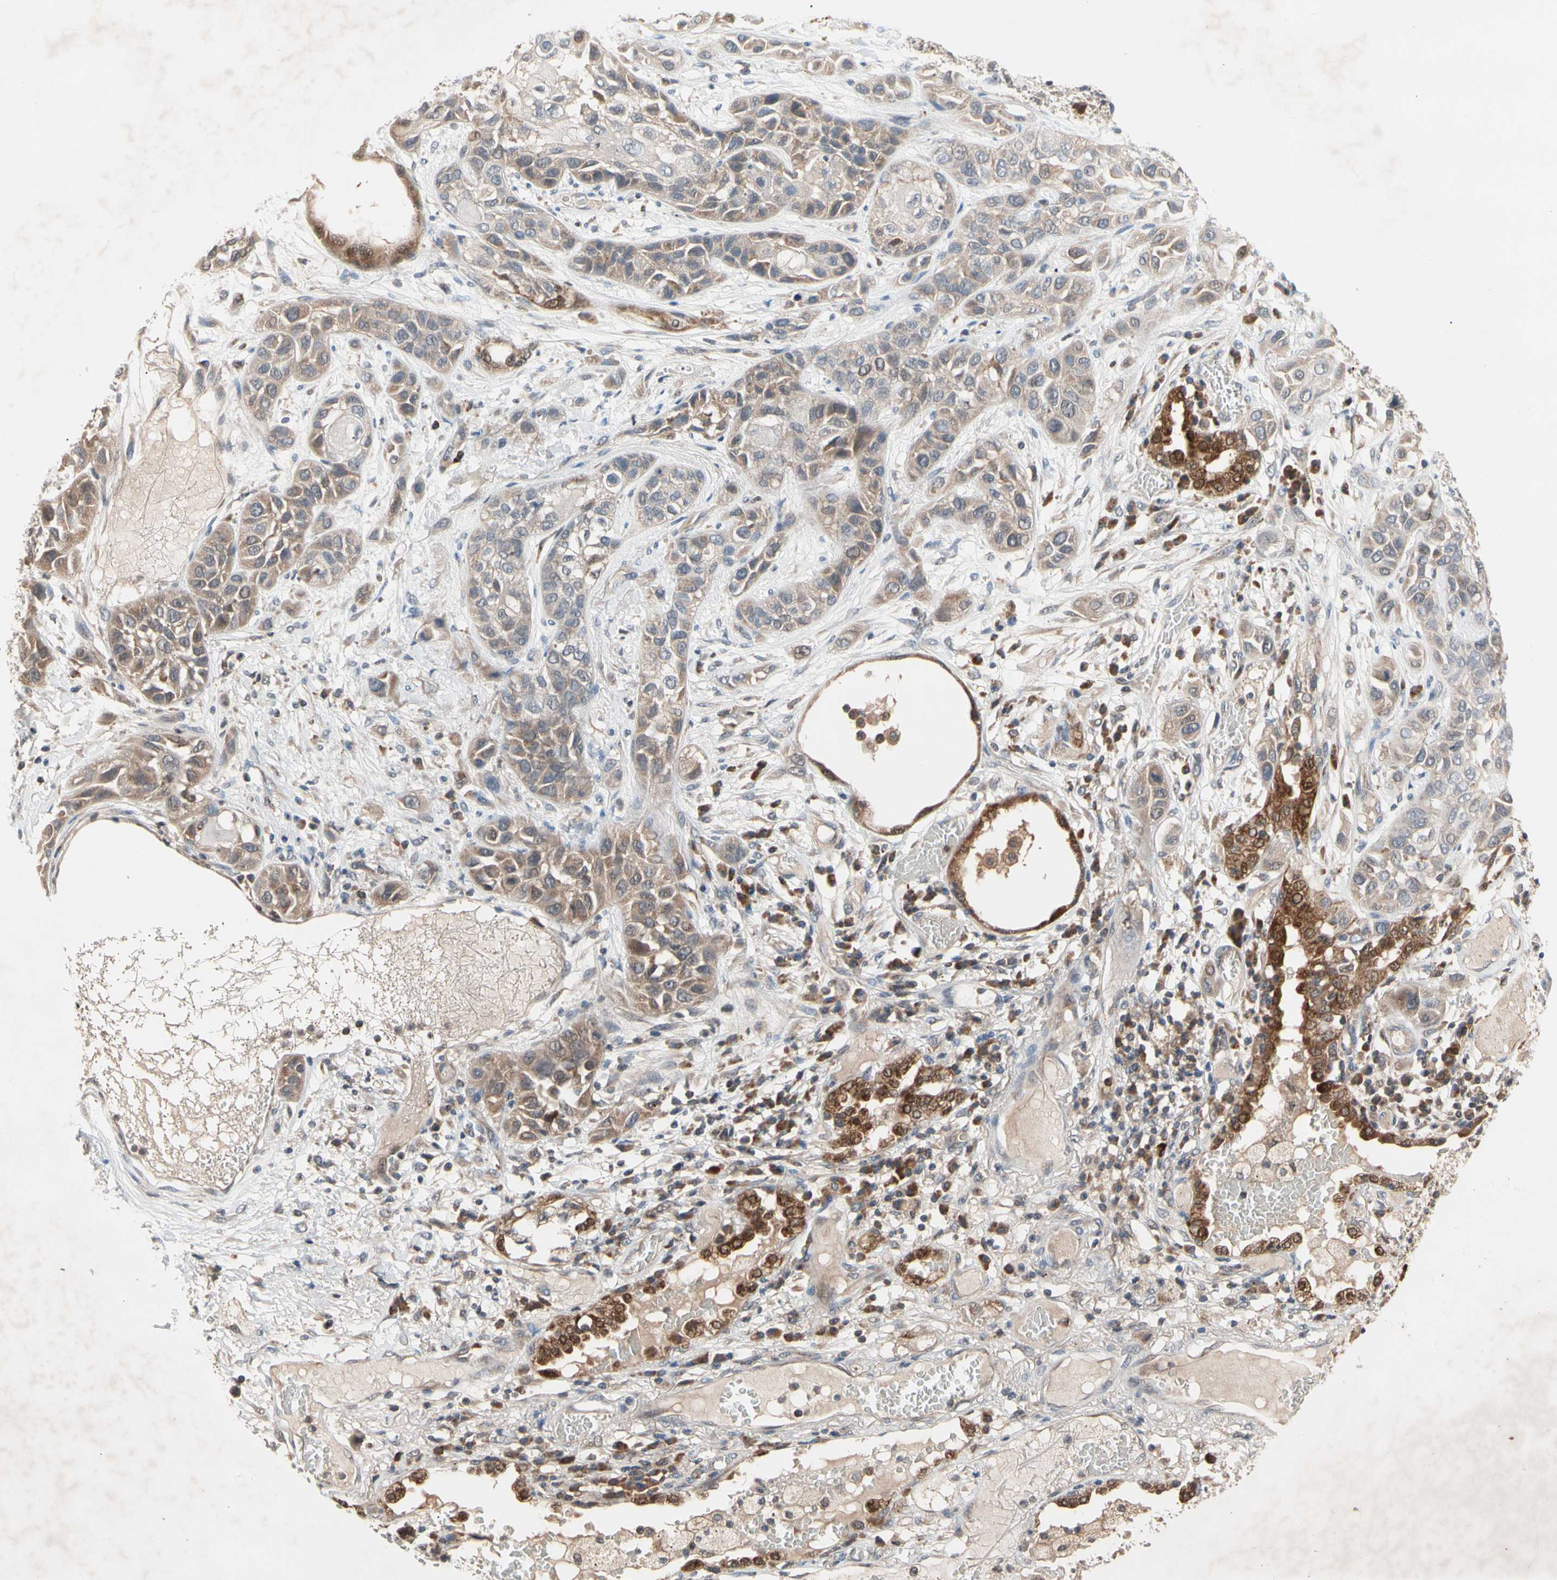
{"staining": {"intensity": "moderate", "quantity": "25%-75%", "location": "cytoplasmic/membranous"}, "tissue": "lung cancer", "cell_type": "Tumor cells", "image_type": "cancer", "snomed": [{"axis": "morphology", "description": "Squamous cell carcinoma, NOS"}, {"axis": "topography", "description": "Lung"}], "caption": "The immunohistochemical stain labels moderate cytoplasmic/membranous positivity in tumor cells of lung cancer (squamous cell carcinoma) tissue. The protein of interest is shown in brown color, while the nuclei are stained blue.", "gene": "MTHFS", "patient": {"sex": "male", "age": 71}}